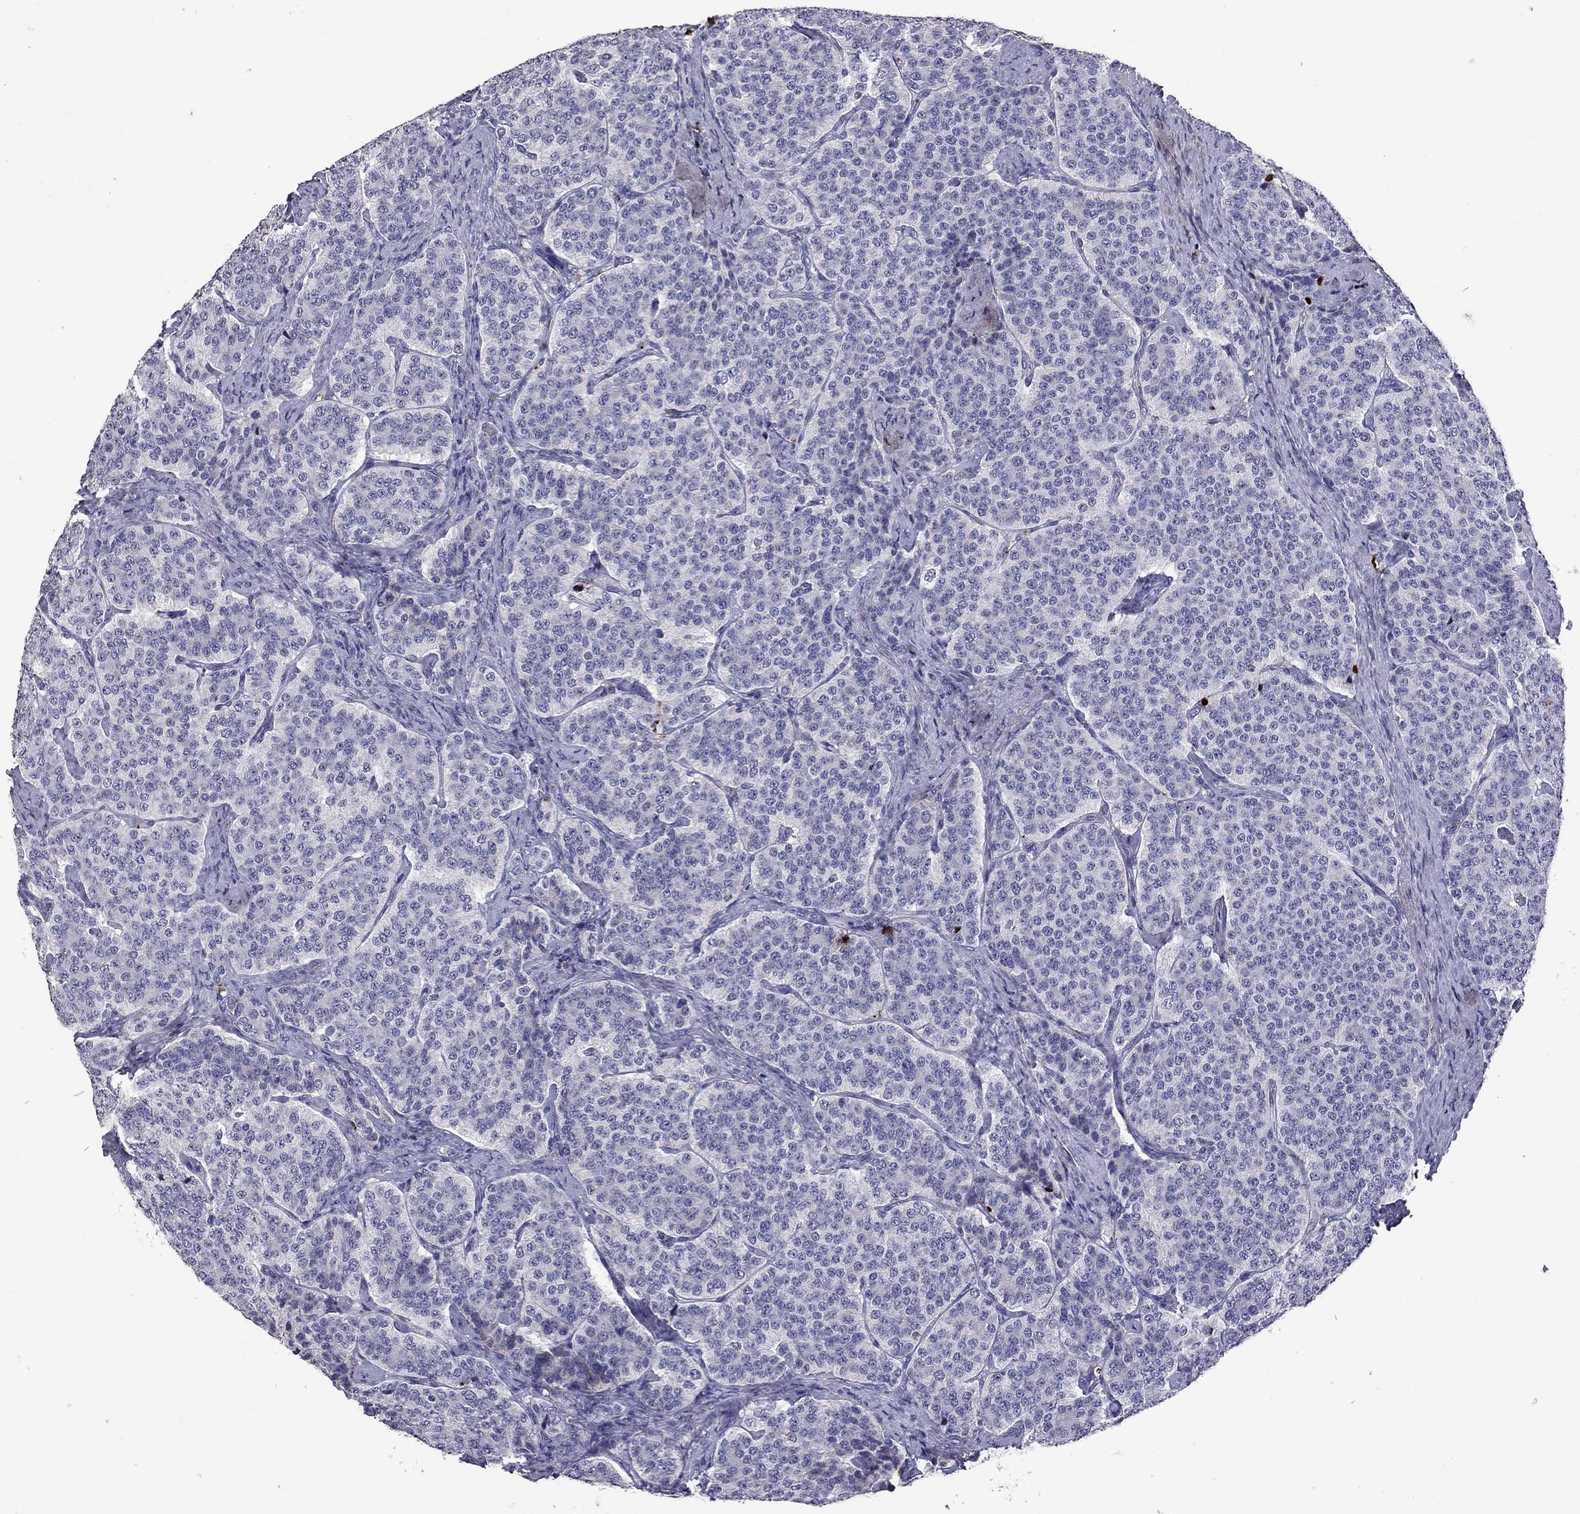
{"staining": {"intensity": "weak", "quantity": "<25%", "location": "cytoplasmic/membranous"}, "tissue": "carcinoid", "cell_type": "Tumor cells", "image_type": "cancer", "snomed": [{"axis": "morphology", "description": "Carcinoid, malignant, NOS"}, {"axis": "topography", "description": "Small intestine"}], "caption": "Immunohistochemistry (IHC) photomicrograph of neoplastic tissue: malignant carcinoid stained with DAB demonstrates no significant protein expression in tumor cells.", "gene": "SERPINA3", "patient": {"sex": "female", "age": 58}}